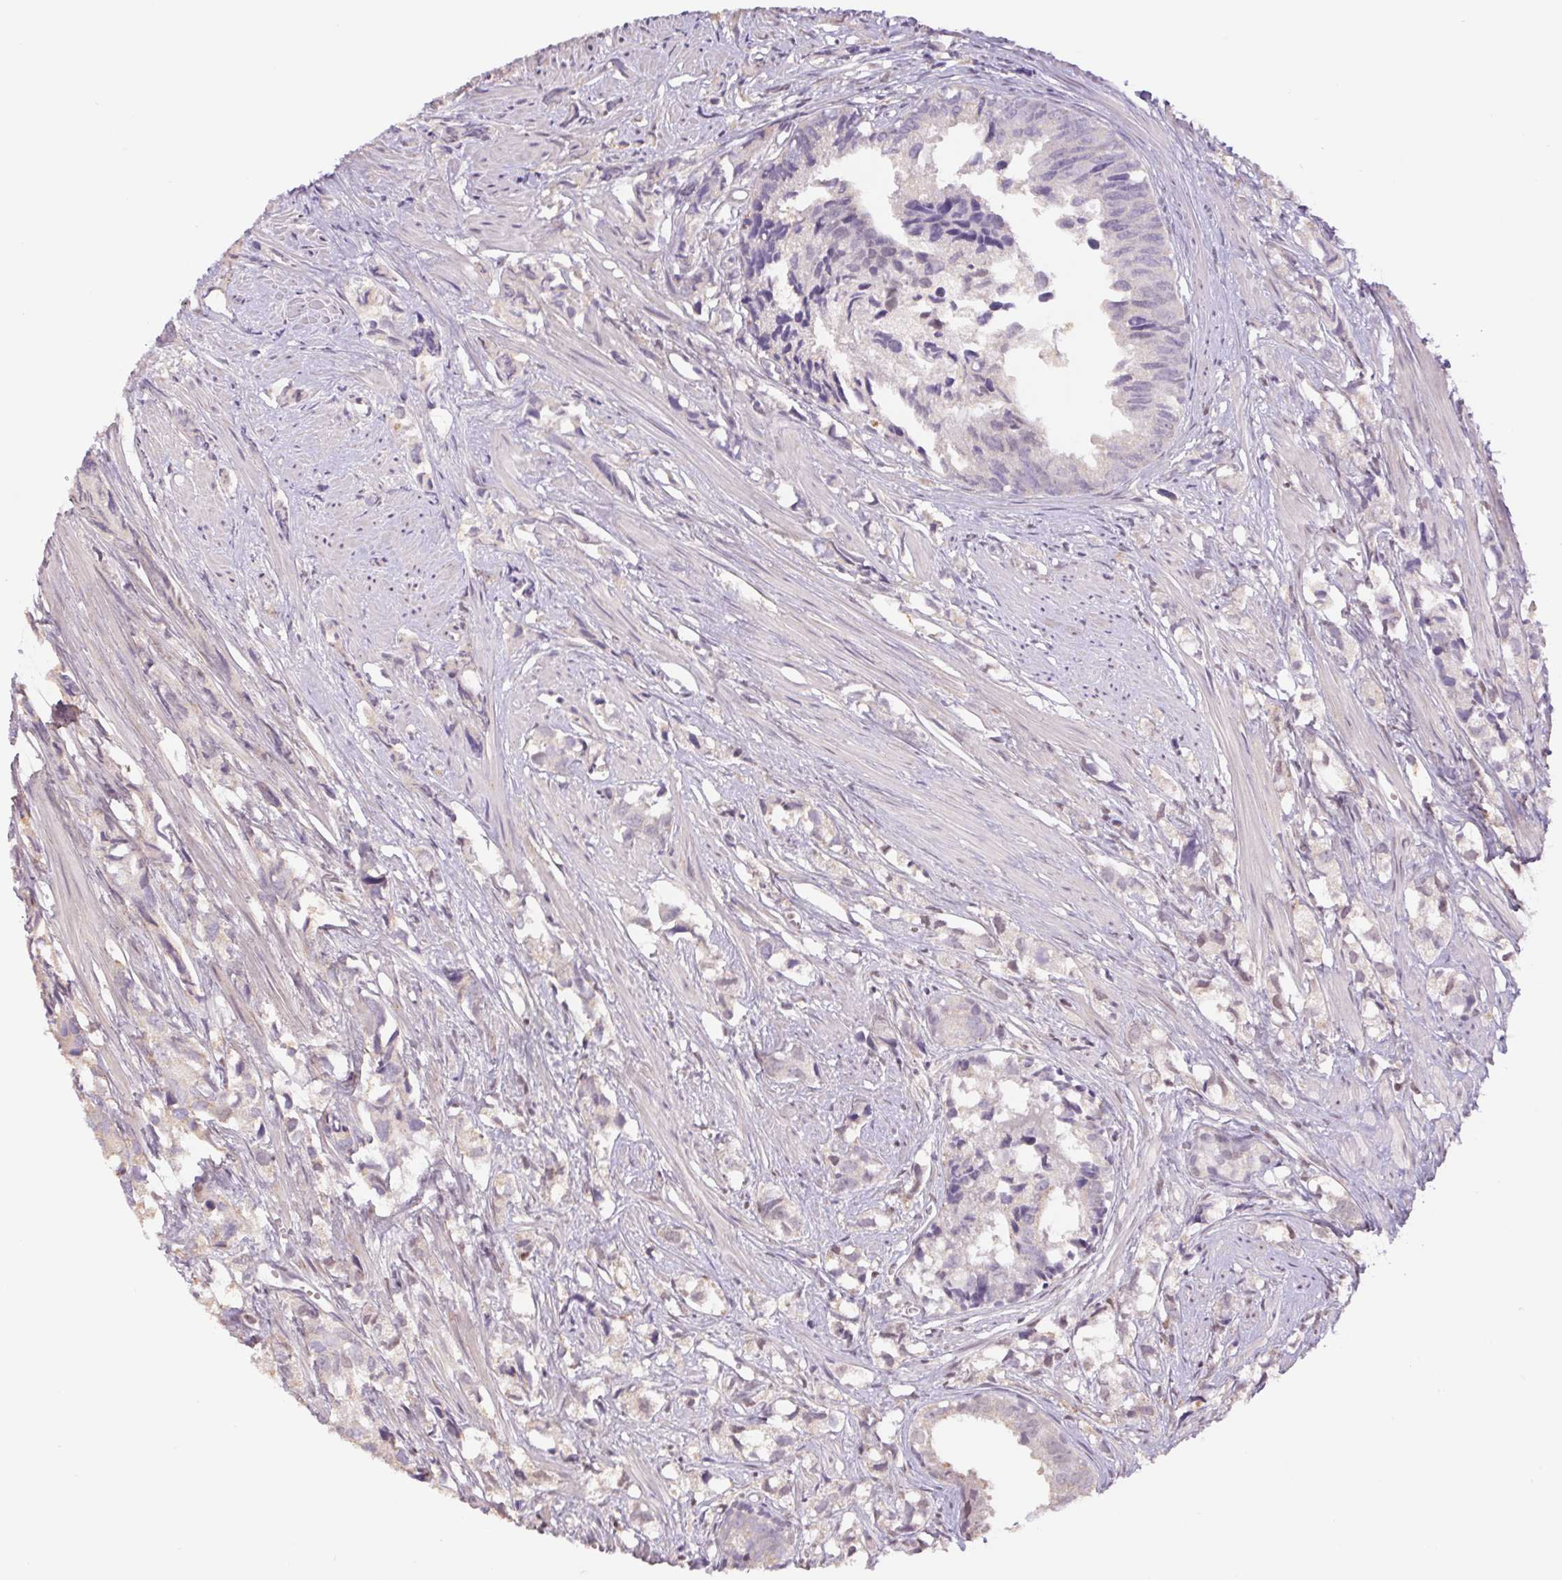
{"staining": {"intensity": "negative", "quantity": "none", "location": "none"}, "tissue": "prostate cancer", "cell_type": "Tumor cells", "image_type": "cancer", "snomed": [{"axis": "morphology", "description": "Adenocarcinoma, High grade"}, {"axis": "topography", "description": "Prostate"}], "caption": "Immunohistochemistry of adenocarcinoma (high-grade) (prostate) displays no staining in tumor cells.", "gene": "TRERF1", "patient": {"sex": "male", "age": 58}}